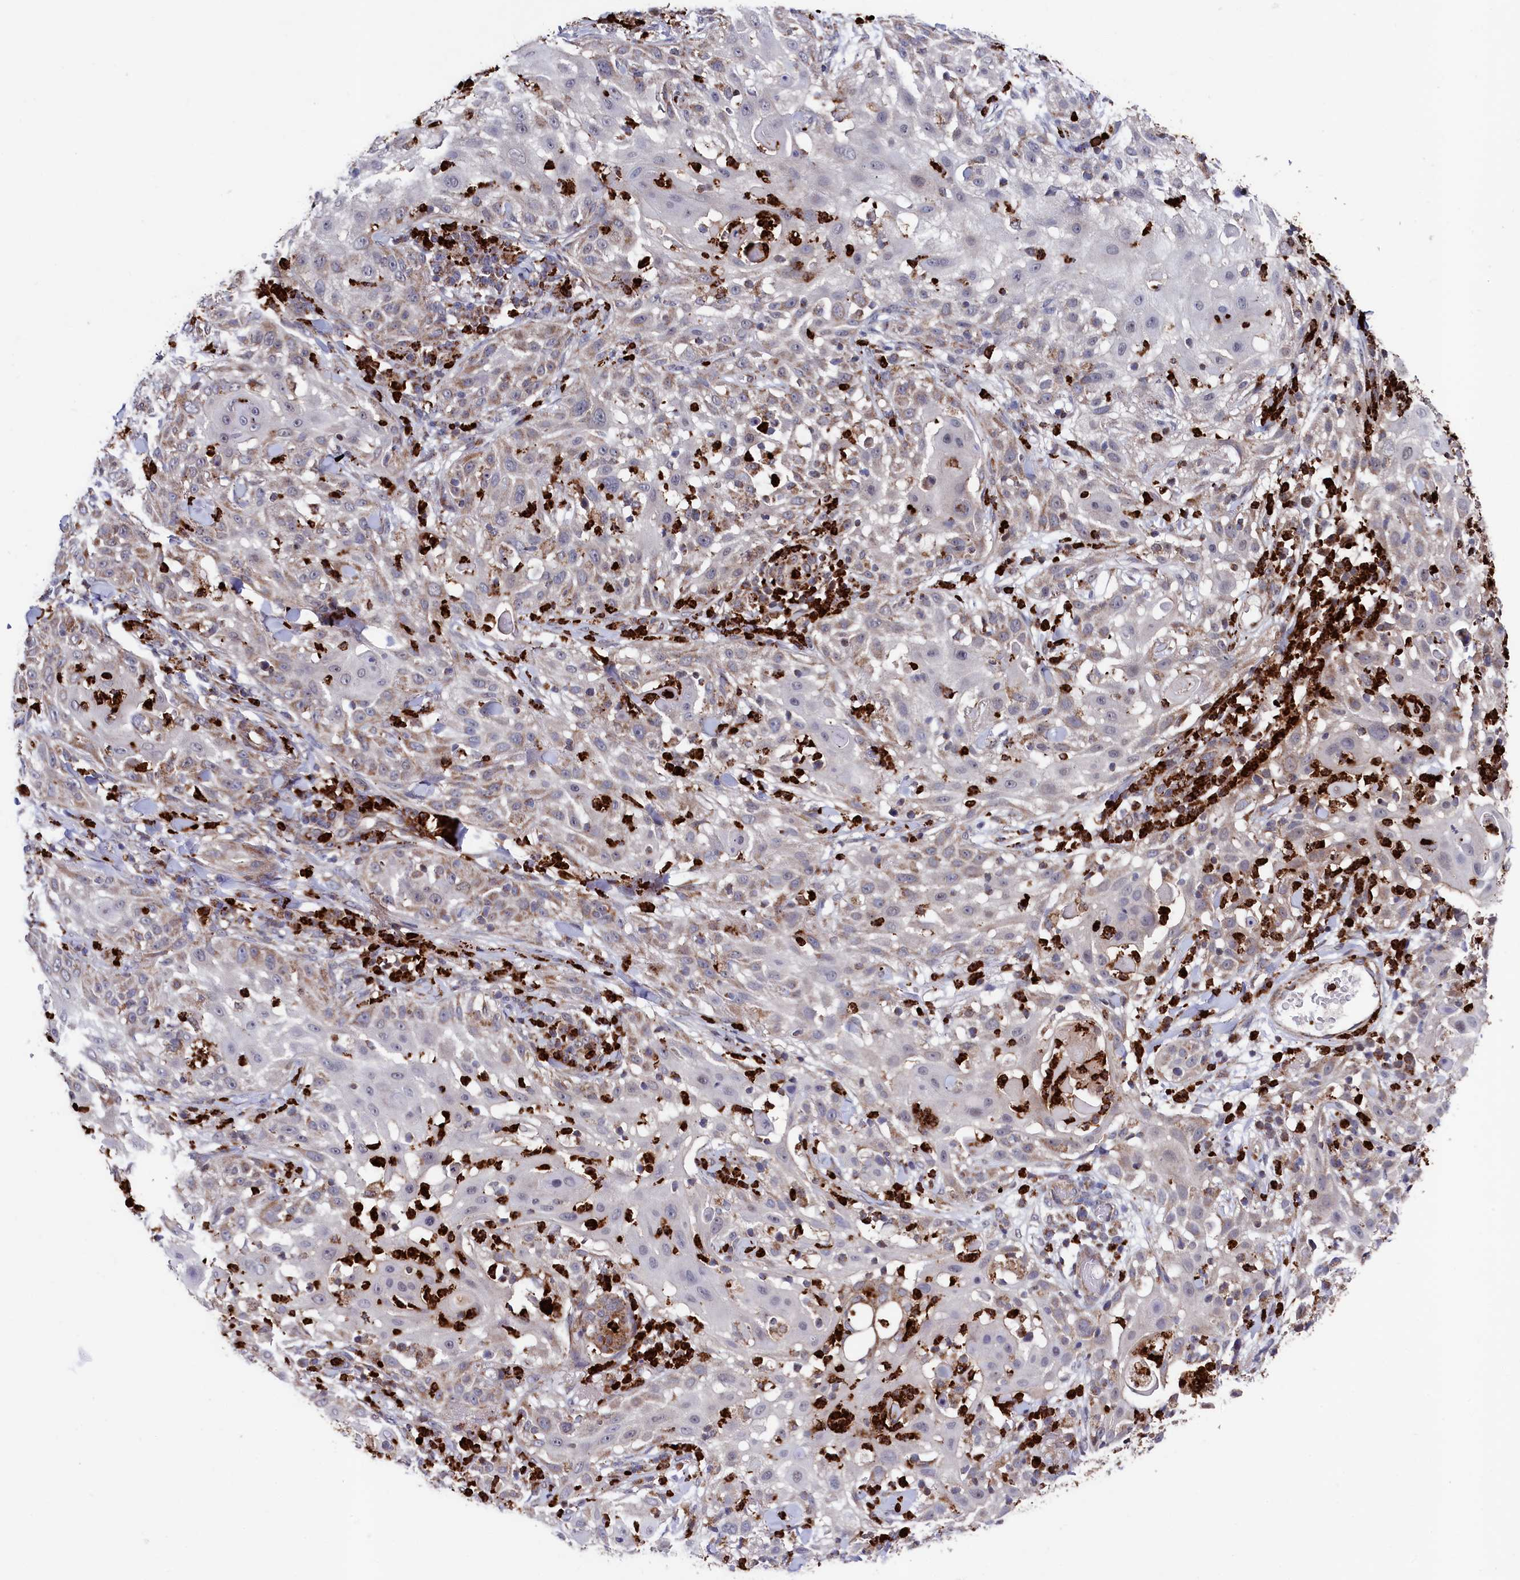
{"staining": {"intensity": "moderate", "quantity": "<25%", "location": "cytoplasmic/membranous"}, "tissue": "skin cancer", "cell_type": "Tumor cells", "image_type": "cancer", "snomed": [{"axis": "morphology", "description": "Squamous cell carcinoma, NOS"}, {"axis": "topography", "description": "Skin"}], "caption": "Moderate cytoplasmic/membranous protein positivity is appreciated in approximately <25% of tumor cells in skin squamous cell carcinoma. The staining is performed using DAB (3,3'-diaminobenzidine) brown chromogen to label protein expression. The nuclei are counter-stained blue using hematoxylin.", "gene": "CHCHD1", "patient": {"sex": "female", "age": 44}}